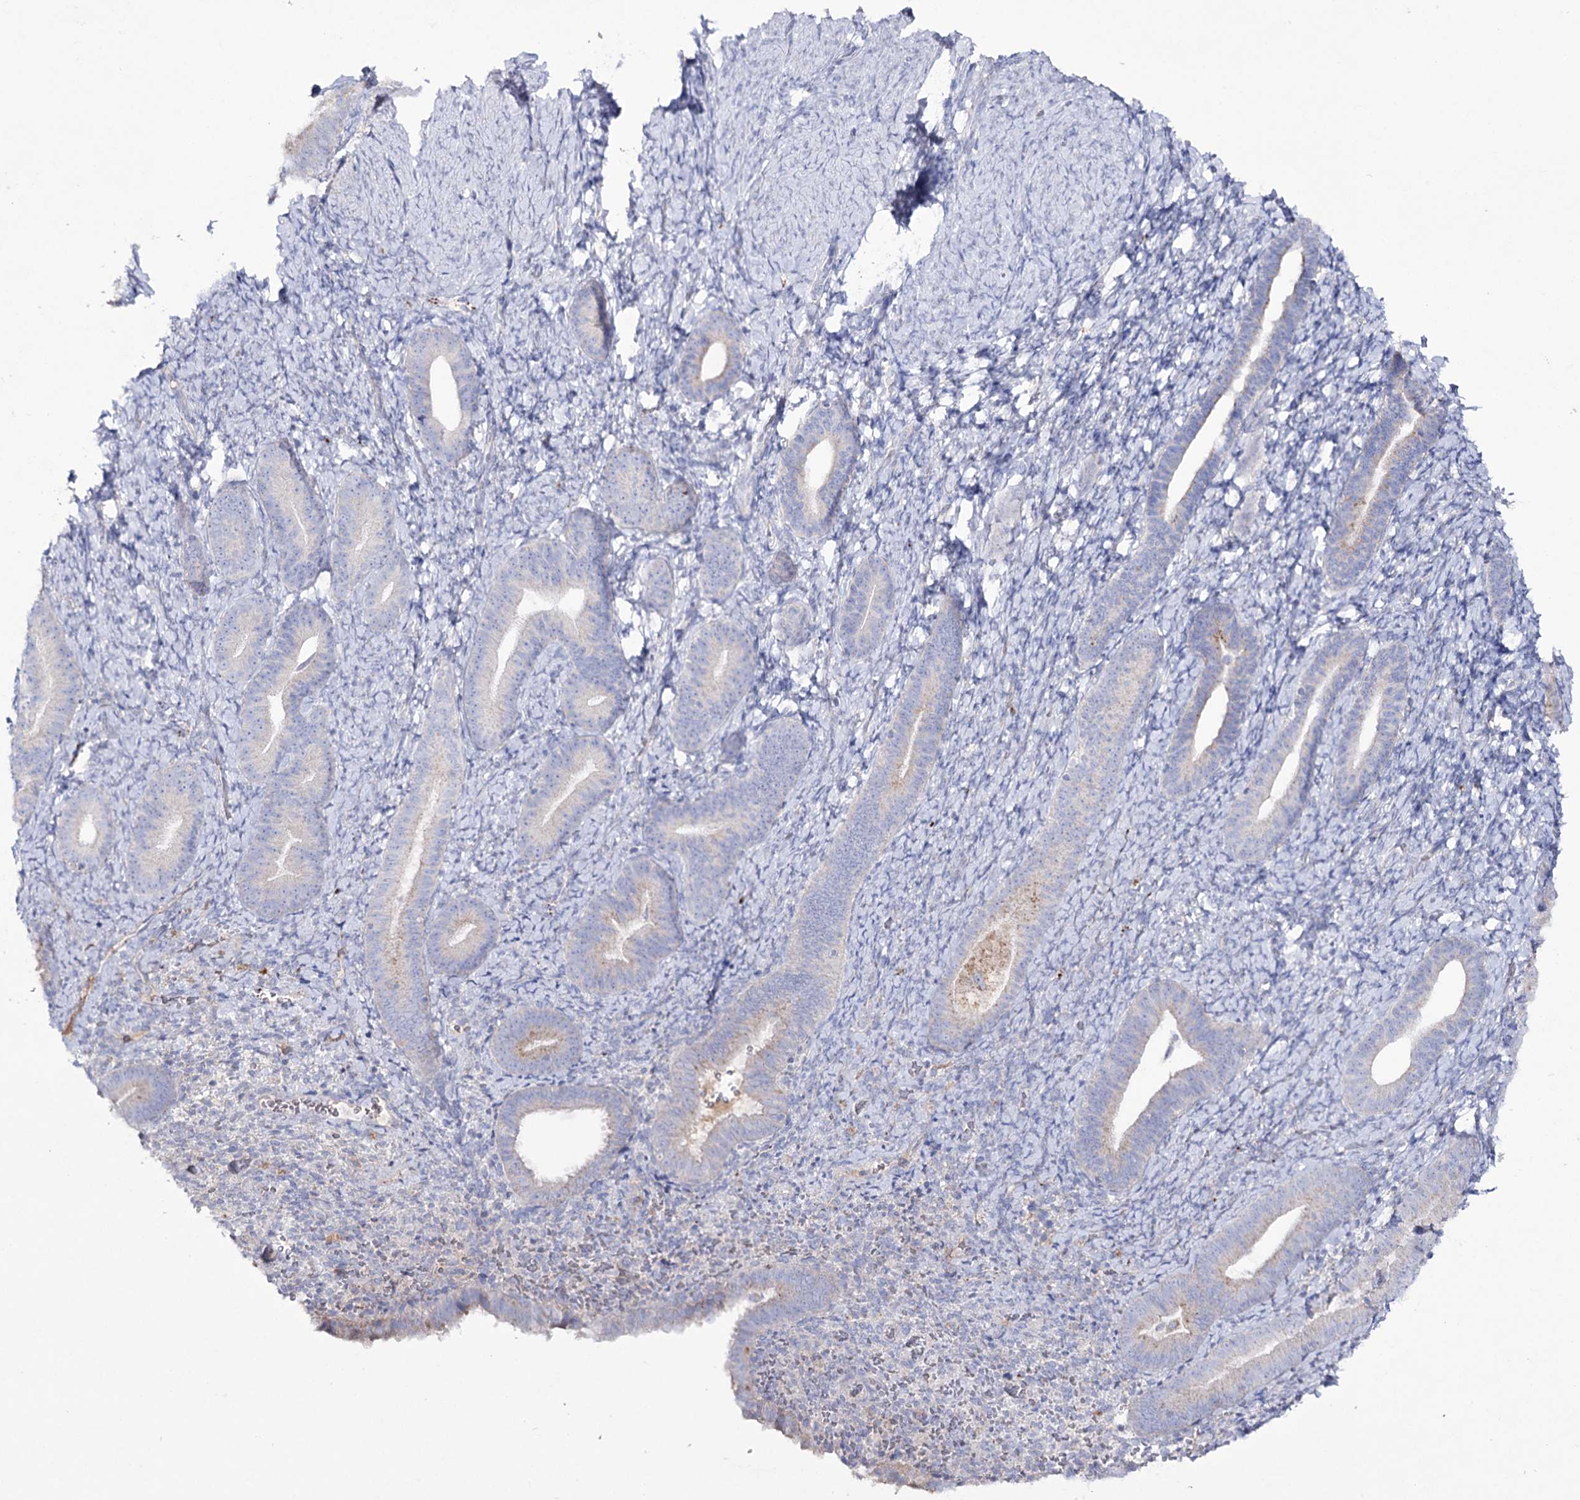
{"staining": {"intensity": "negative", "quantity": "none", "location": "none"}, "tissue": "endometrium", "cell_type": "Cells in endometrial stroma", "image_type": "normal", "snomed": [{"axis": "morphology", "description": "Normal tissue, NOS"}, {"axis": "topography", "description": "Endometrium"}], "caption": "IHC of normal endometrium displays no positivity in cells in endometrial stroma. Brightfield microscopy of immunohistochemistry stained with DAB (brown) and hematoxylin (blue), captured at high magnification.", "gene": "NAGLU", "patient": {"sex": "female", "age": 65}}